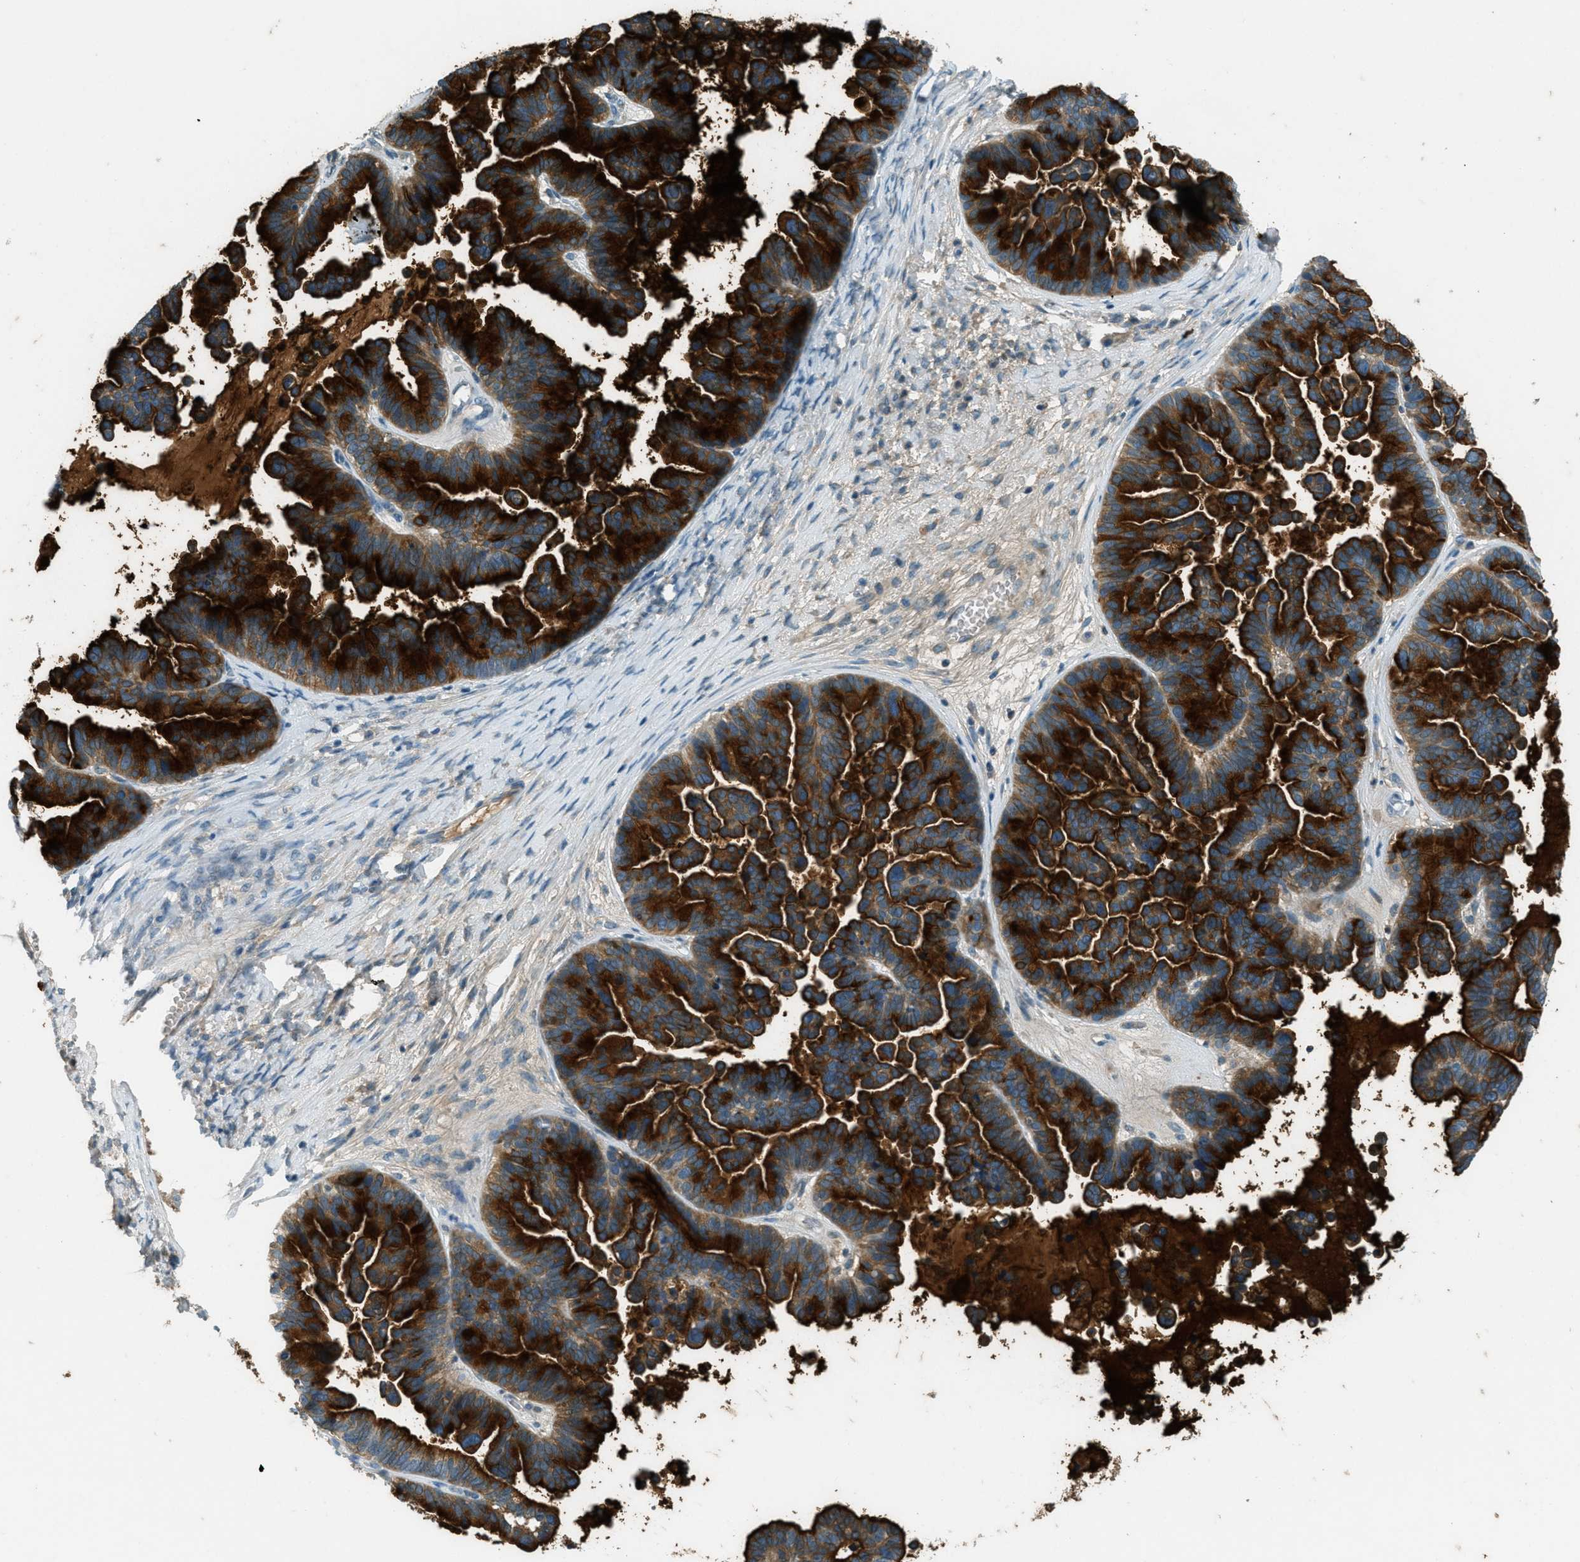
{"staining": {"intensity": "strong", "quantity": ">75%", "location": "cytoplasmic/membranous"}, "tissue": "ovarian cancer", "cell_type": "Tumor cells", "image_type": "cancer", "snomed": [{"axis": "morphology", "description": "Cystadenocarcinoma, serous, NOS"}, {"axis": "topography", "description": "Ovary"}], "caption": "This photomicrograph demonstrates IHC staining of ovarian serous cystadenocarcinoma, with high strong cytoplasmic/membranous positivity in approximately >75% of tumor cells.", "gene": "MSLN", "patient": {"sex": "female", "age": 56}}